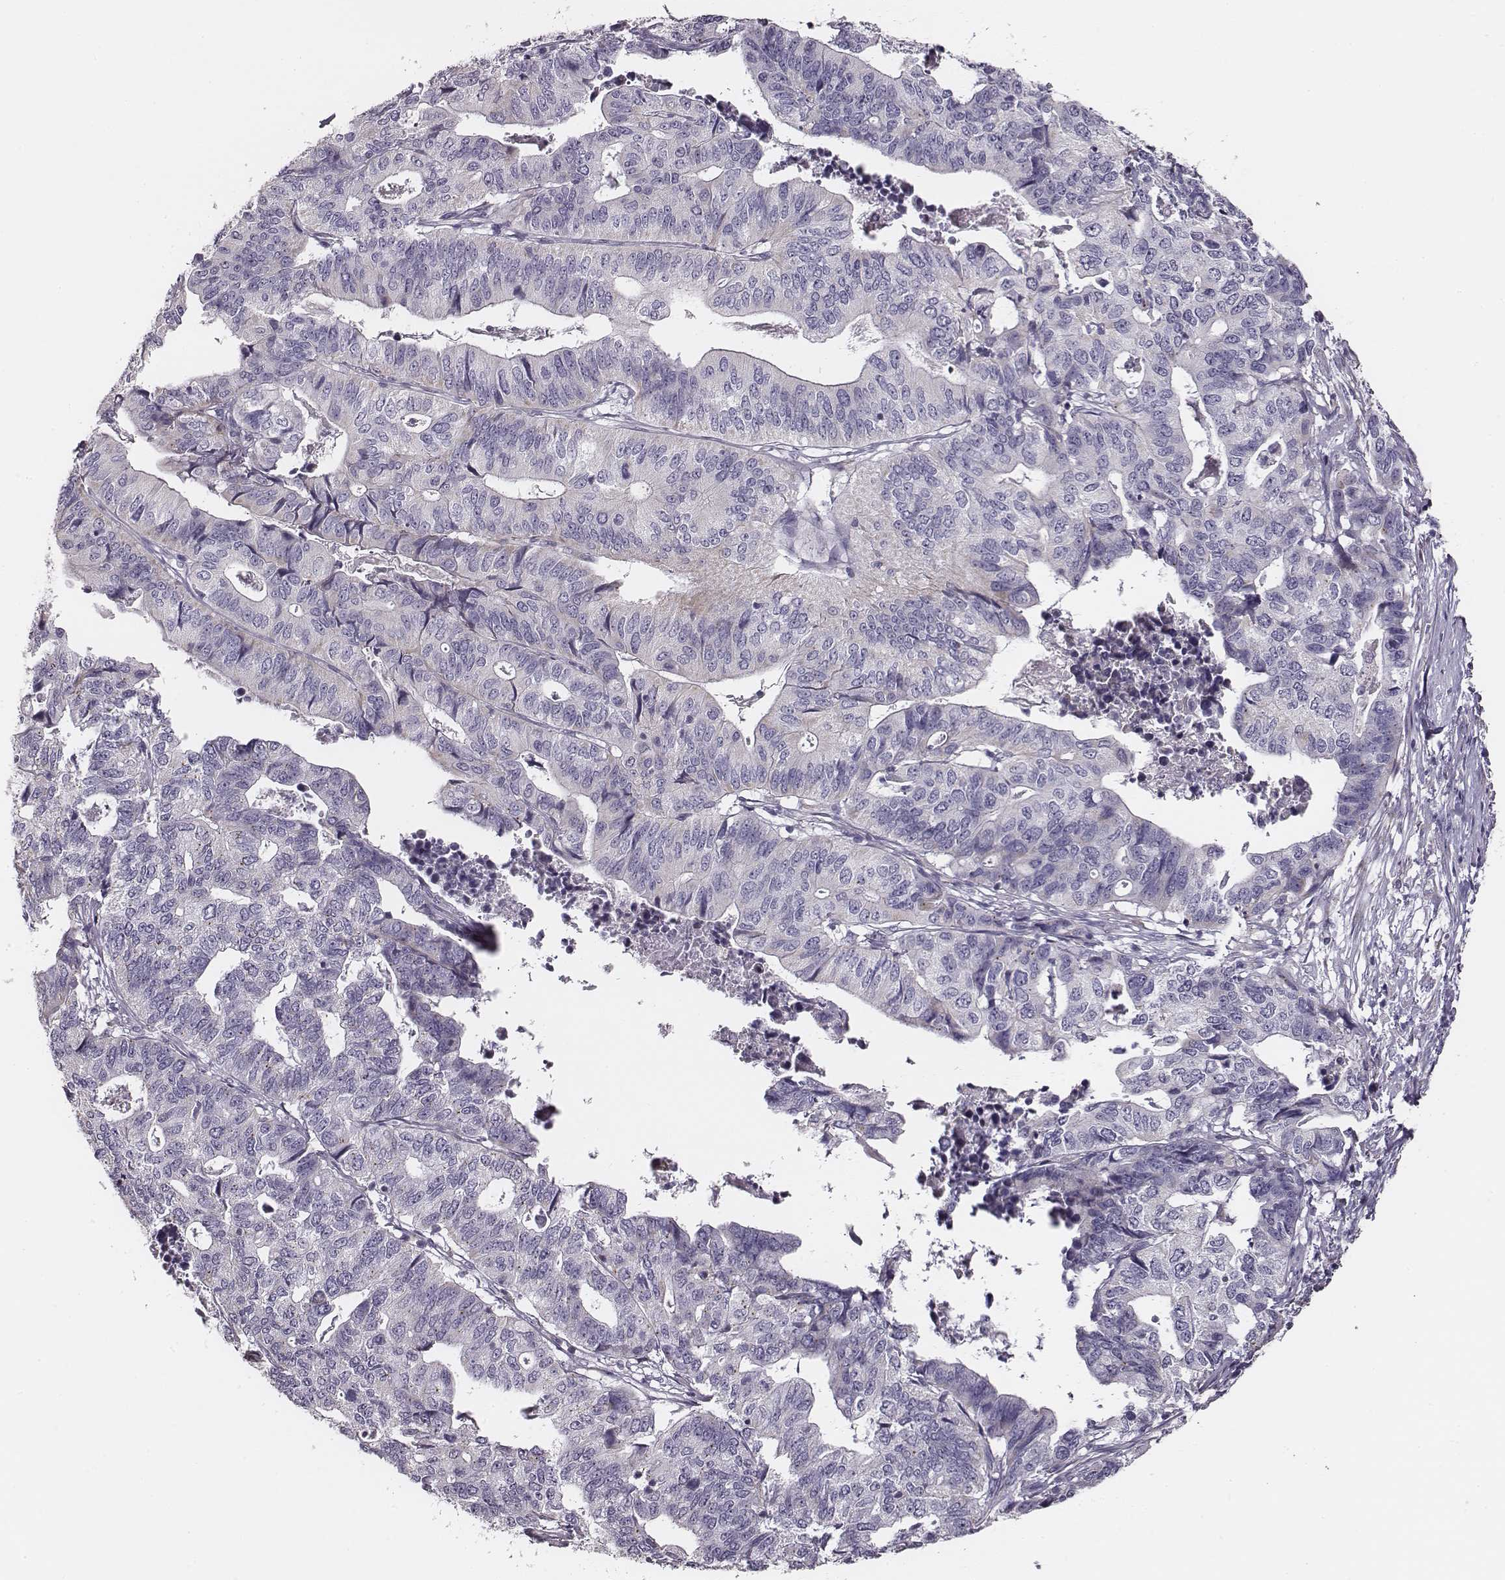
{"staining": {"intensity": "negative", "quantity": "none", "location": "none"}, "tissue": "stomach cancer", "cell_type": "Tumor cells", "image_type": "cancer", "snomed": [{"axis": "morphology", "description": "Adenocarcinoma, NOS"}, {"axis": "topography", "description": "Stomach, upper"}], "caption": "IHC of human stomach adenocarcinoma exhibits no expression in tumor cells. (Immunohistochemistry, brightfield microscopy, high magnification).", "gene": "UBL4B", "patient": {"sex": "female", "age": 67}}